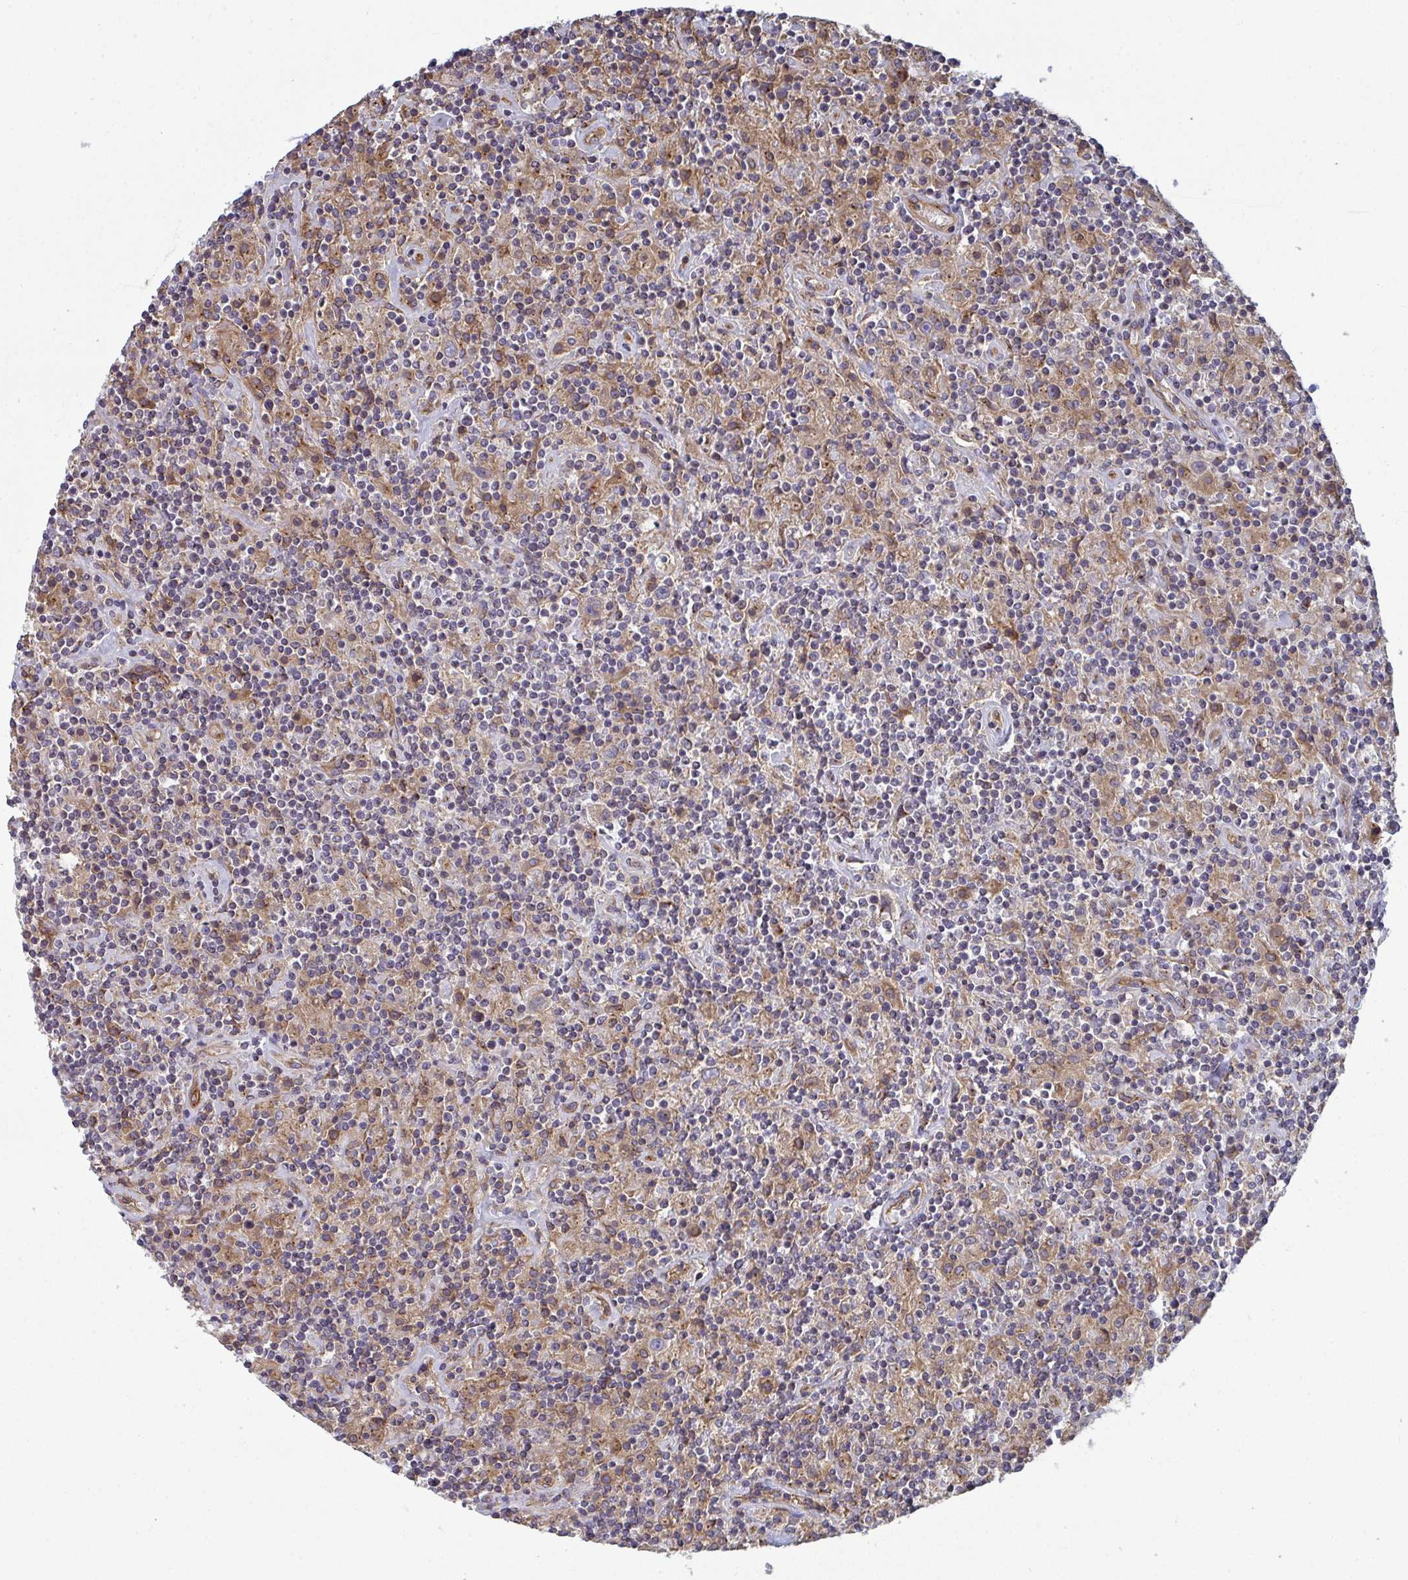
{"staining": {"intensity": "weak", "quantity": "25%-75%", "location": "cytoplasmic/membranous"}, "tissue": "lymphoma", "cell_type": "Tumor cells", "image_type": "cancer", "snomed": [{"axis": "morphology", "description": "Hodgkin's disease, NOS"}, {"axis": "topography", "description": "Lymph node"}], "caption": "There is low levels of weak cytoplasmic/membranous staining in tumor cells of lymphoma, as demonstrated by immunohistochemical staining (brown color).", "gene": "DYNC1I2", "patient": {"sex": "male", "age": 70}}